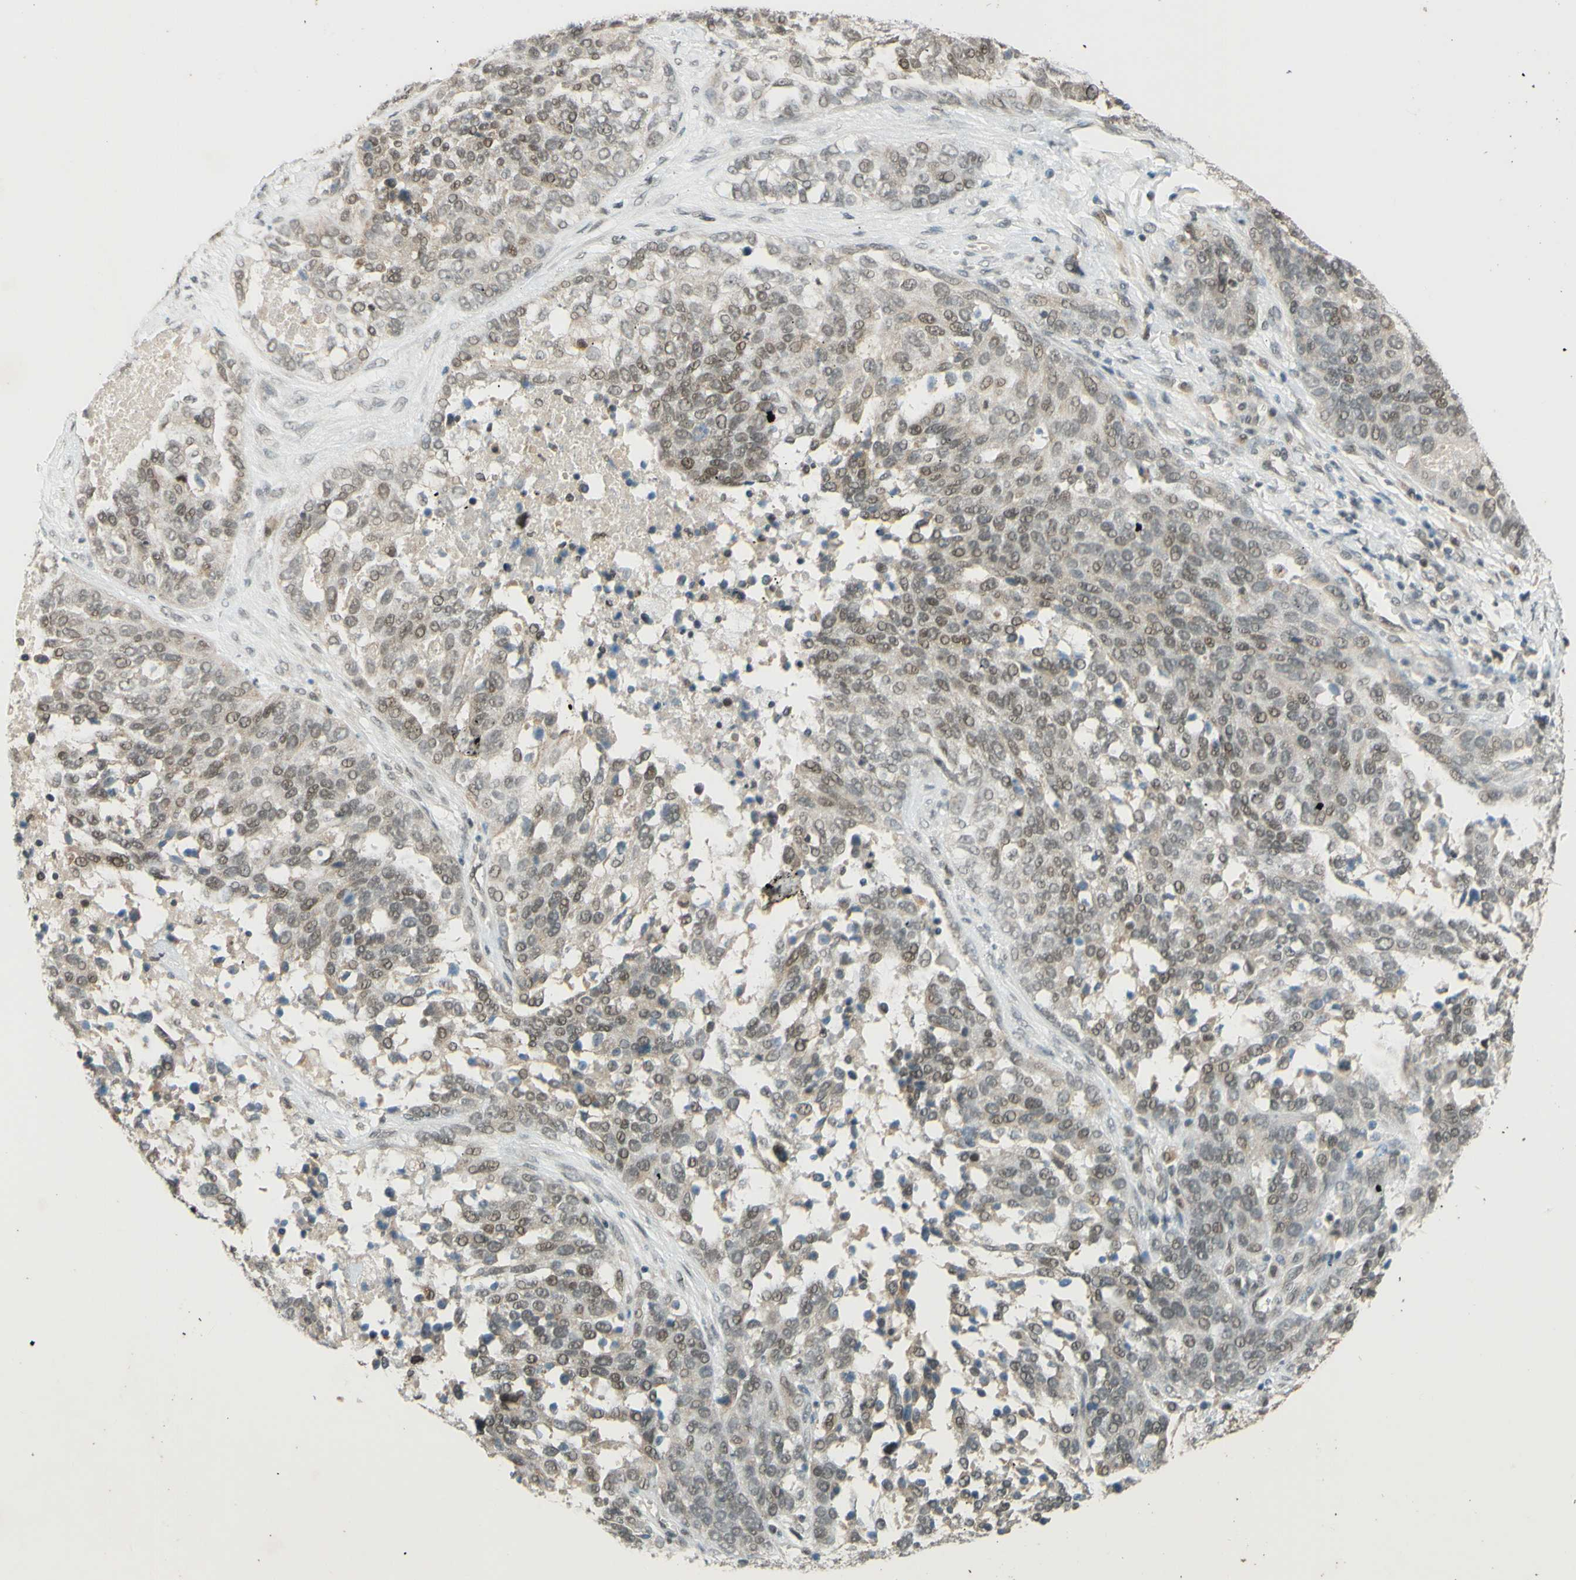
{"staining": {"intensity": "moderate", "quantity": ">75%", "location": "cytoplasmic/membranous,nuclear"}, "tissue": "ovarian cancer", "cell_type": "Tumor cells", "image_type": "cancer", "snomed": [{"axis": "morphology", "description": "Cystadenocarcinoma, serous, NOS"}, {"axis": "topography", "description": "Ovary"}], "caption": "This image displays ovarian cancer stained with immunohistochemistry to label a protein in brown. The cytoplasmic/membranous and nuclear of tumor cells show moderate positivity for the protein. Nuclei are counter-stained blue.", "gene": "SMARCB1", "patient": {"sex": "female", "age": 44}}